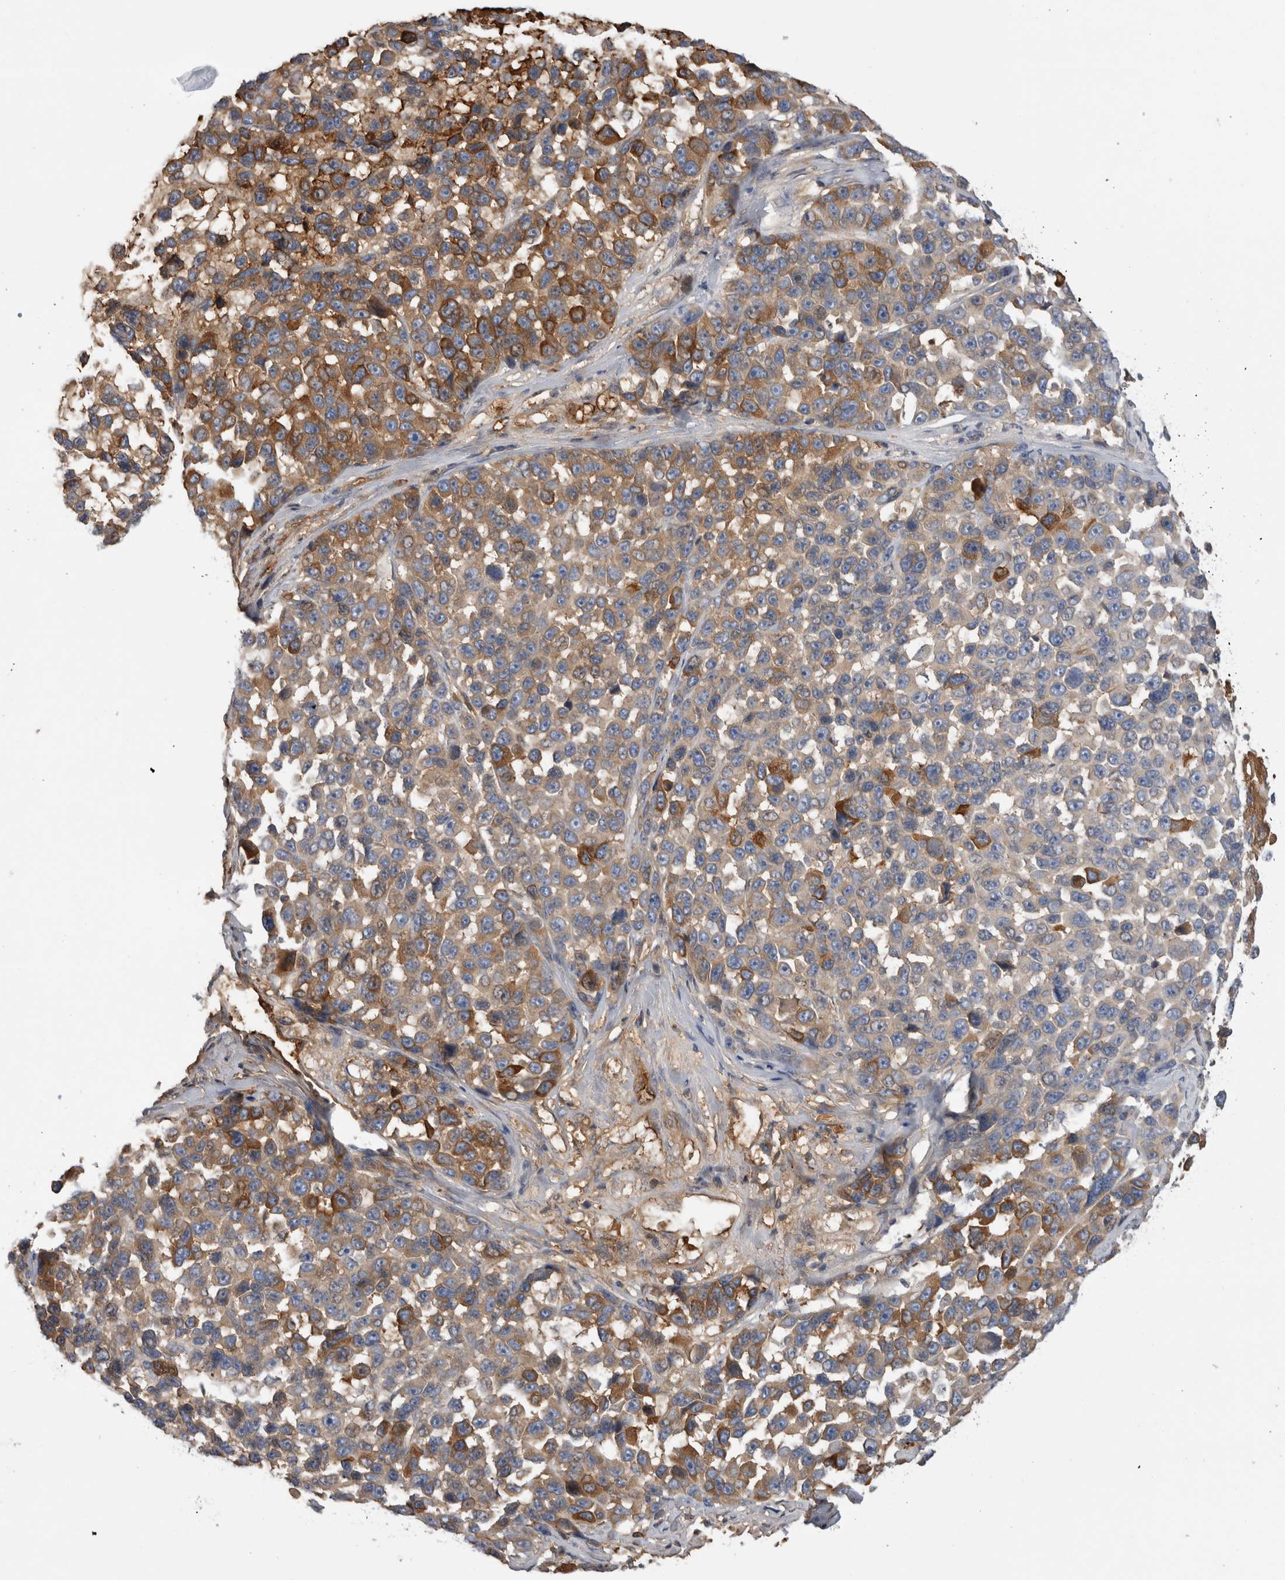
{"staining": {"intensity": "moderate", "quantity": "25%-75%", "location": "cytoplasmic/membranous"}, "tissue": "melanoma", "cell_type": "Tumor cells", "image_type": "cancer", "snomed": [{"axis": "morphology", "description": "Malignant melanoma, NOS"}, {"axis": "topography", "description": "Skin"}], "caption": "Brown immunohistochemical staining in melanoma displays moderate cytoplasmic/membranous positivity in approximately 25%-75% of tumor cells.", "gene": "TBCE", "patient": {"sex": "male", "age": 53}}